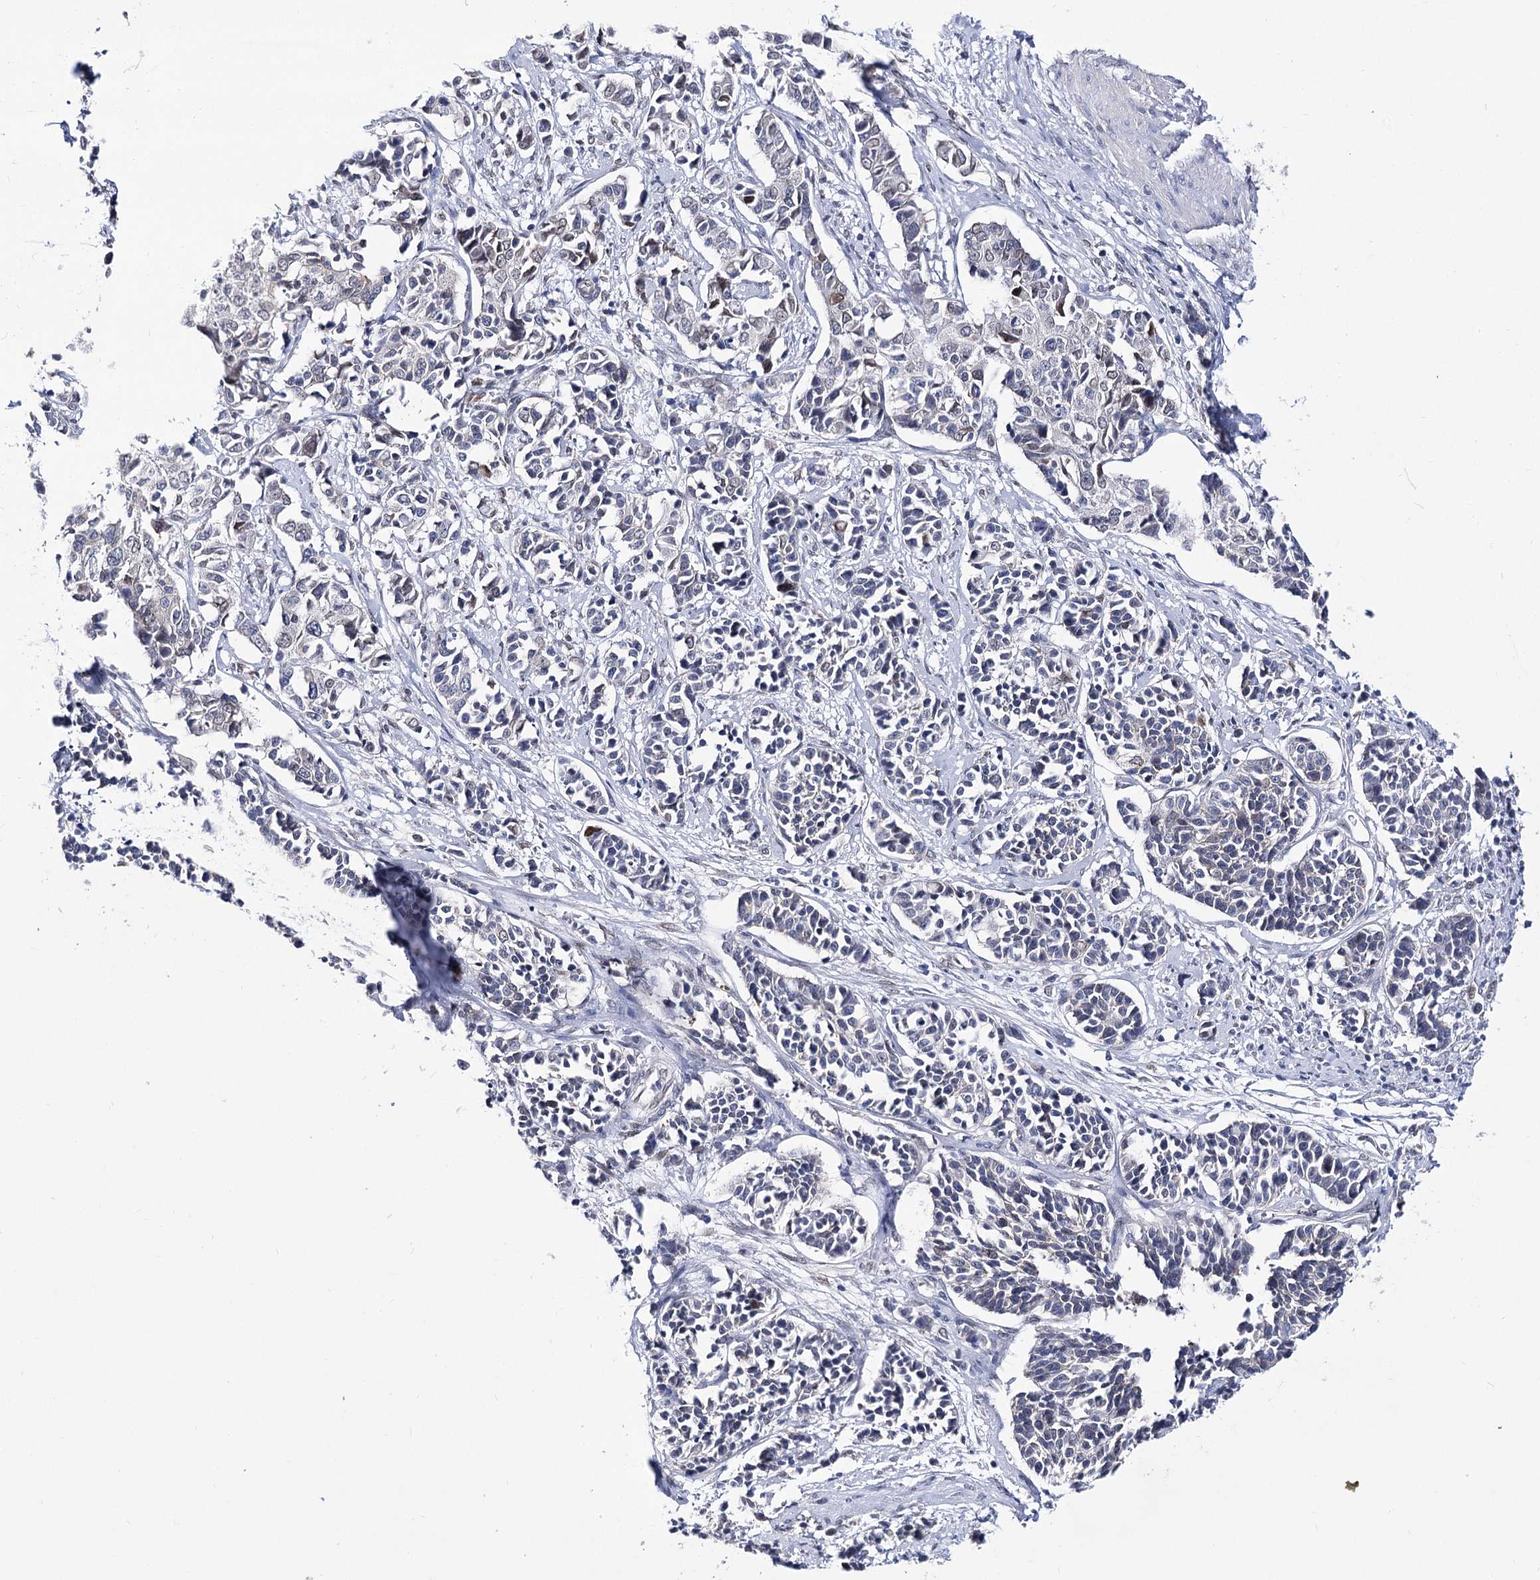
{"staining": {"intensity": "negative", "quantity": "none", "location": "none"}, "tissue": "cervical cancer", "cell_type": "Tumor cells", "image_type": "cancer", "snomed": [{"axis": "morphology", "description": "Normal tissue, NOS"}, {"axis": "morphology", "description": "Squamous cell carcinoma, NOS"}, {"axis": "topography", "description": "Cervix"}], "caption": "Immunohistochemistry (IHC) of human cervical cancer (squamous cell carcinoma) exhibits no expression in tumor cells. Brightfield microscopy of immunohistochemistry stained with DAB (3,3'-diaminobenzidine) (brown) and hematoxylin (blue), captured at high magnification.", "gene": "TMEM201", "patient": {"sex": "female", "age": 35}}